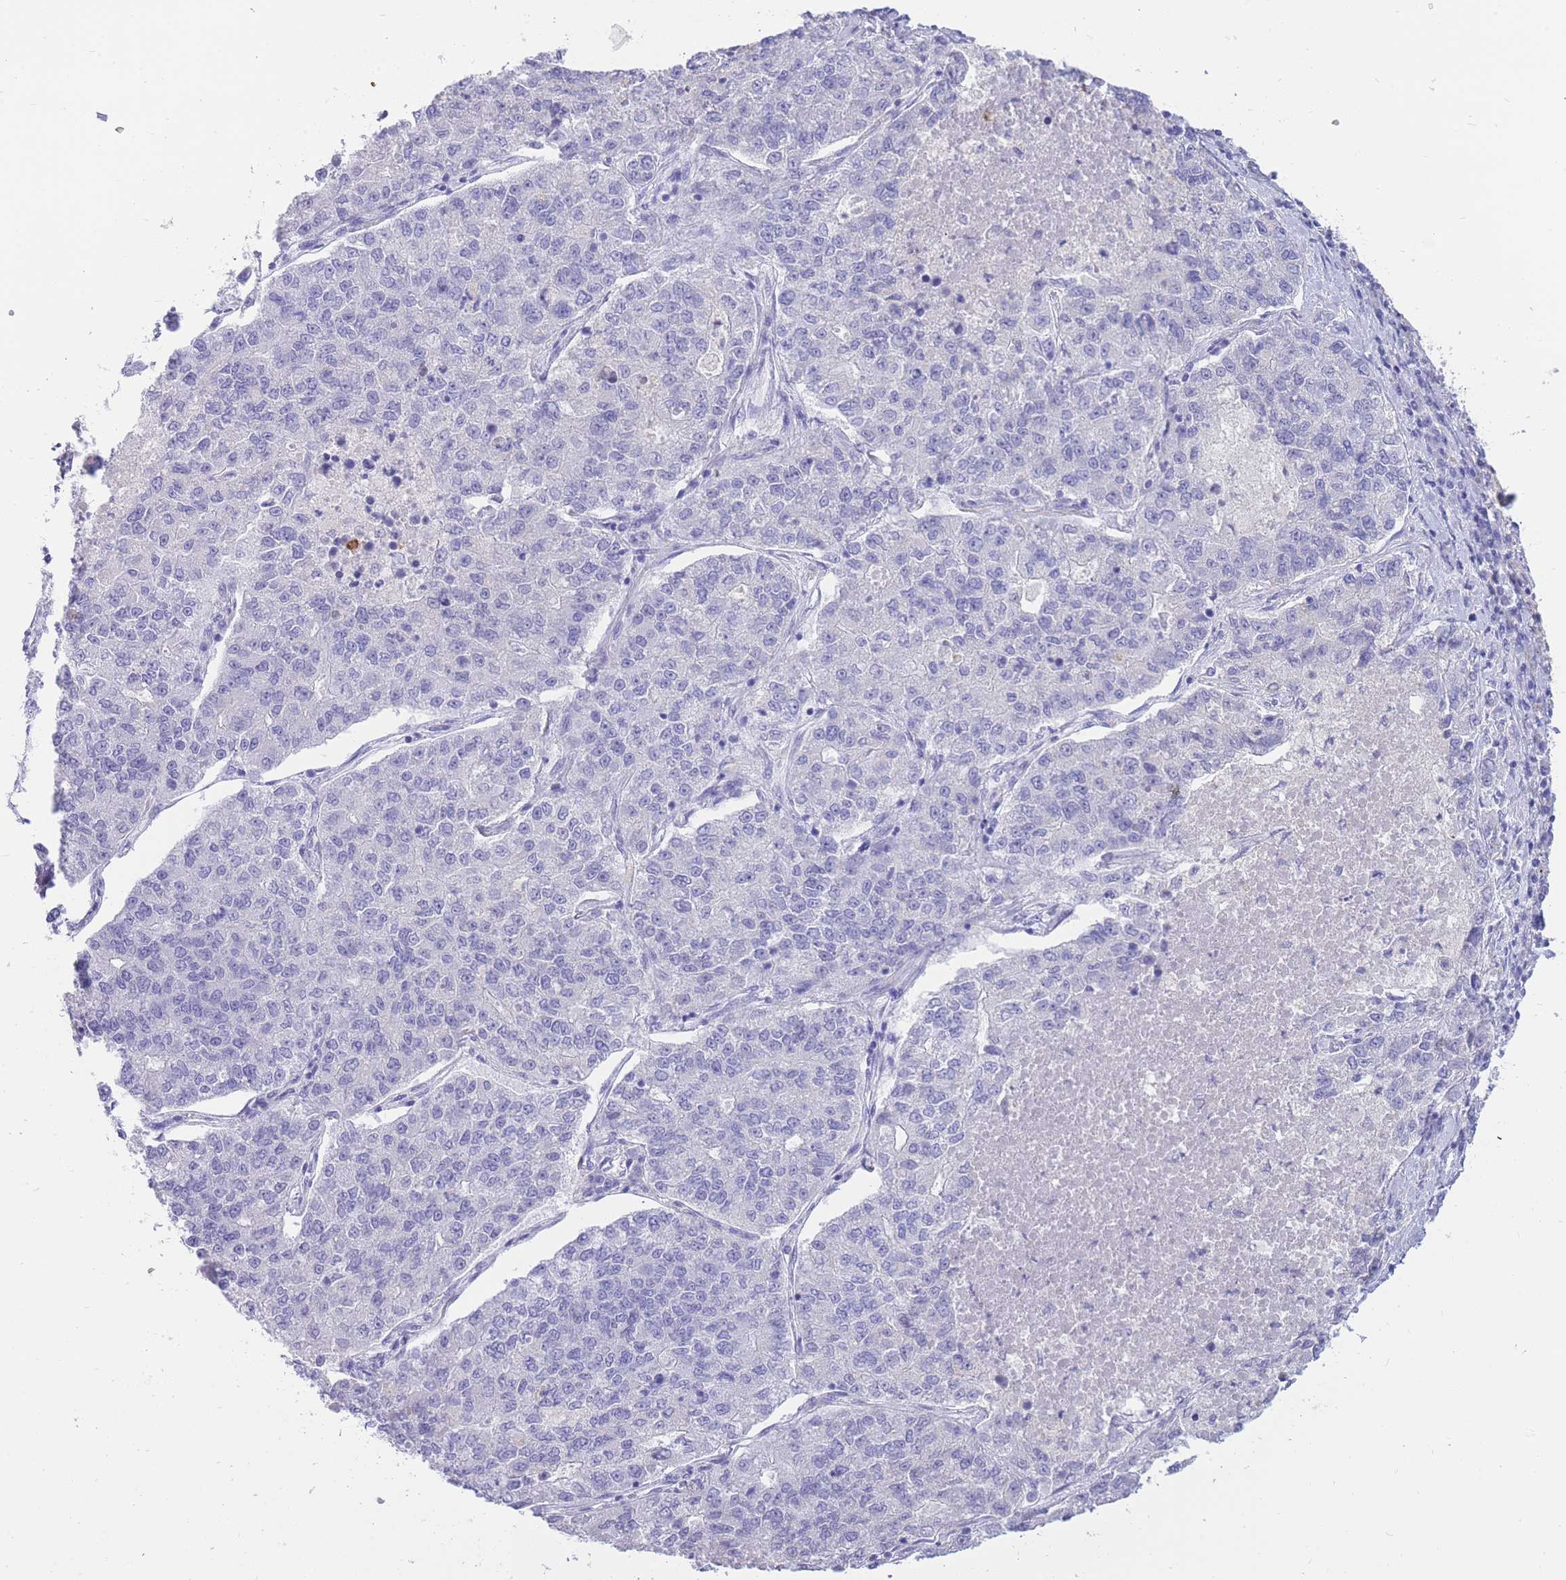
{"staining": {"intensity": "negative", "quantity": "none", "location": "none"}, "tissue": "lung cancer", "cell_type": "Tumor cells", "image_type": "cancer", "snomed": [{"axis": "morphology", "description": "Adenocarcinoma, NOS"}, {"axis": "topography", "description": "Lung"}], "caption": "A high-resolution micrograph shows IHC staining of lung cancer, which displays no significant positivity in tumor cells.", "gene": "SULT1A1", "patient": {"sex": "male", "age": 49}}